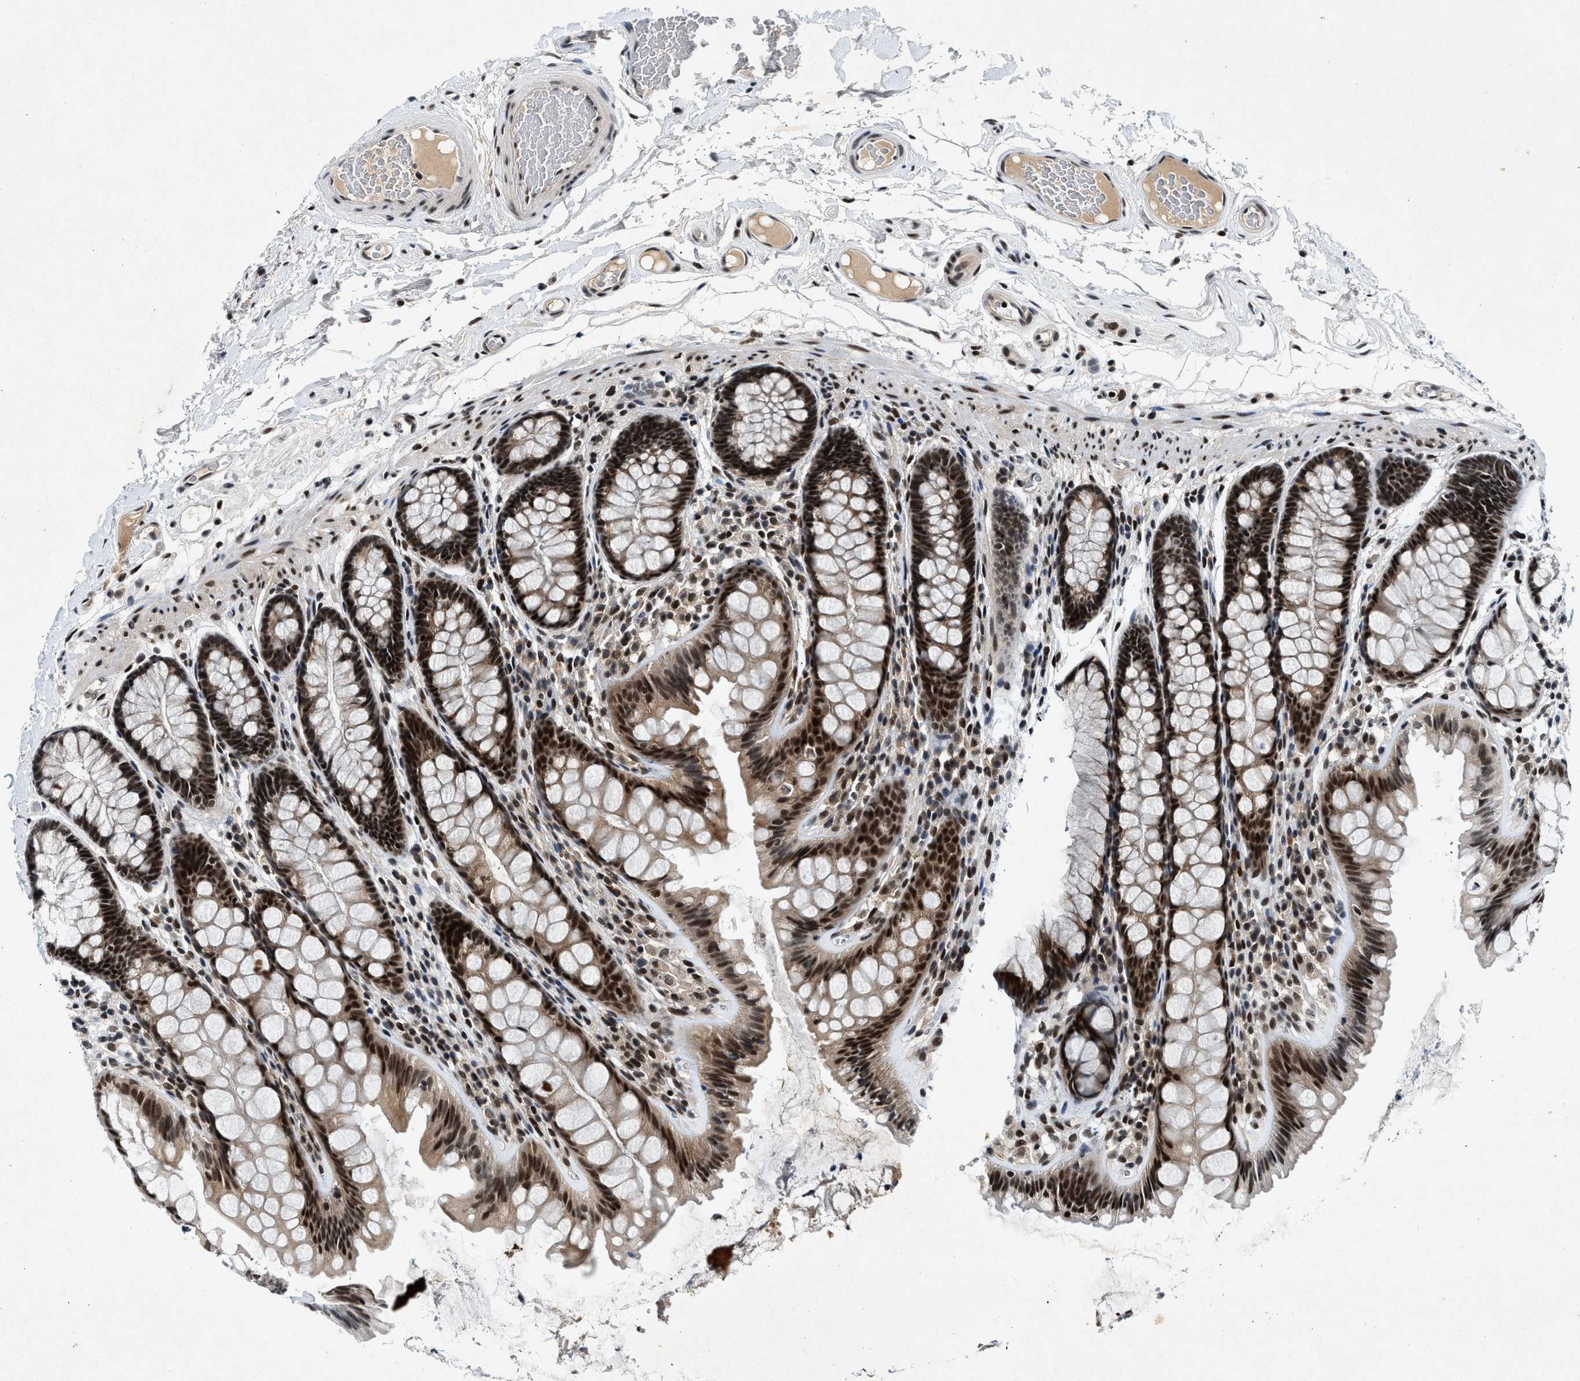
{"staining": {"intensity": "weak", "quantity": ">75%", "location": "nuclear"}, "tissue": "colon", "cell_type": "Endothelial cells", "image_type": "normal", "snomed": [{"axis": "morphology", "description": "Normal tissue, NOS"}, {"axis": "topography", "description": "Colon"}], "caption": "The photomicrograph displays immunohistochemical staining of normal colon. There is weak nuclear positivity is seen in approximately >75% of endothelial cells.", "gene": "NCOA1", "patient": {"sex": "female", "age": 56}}